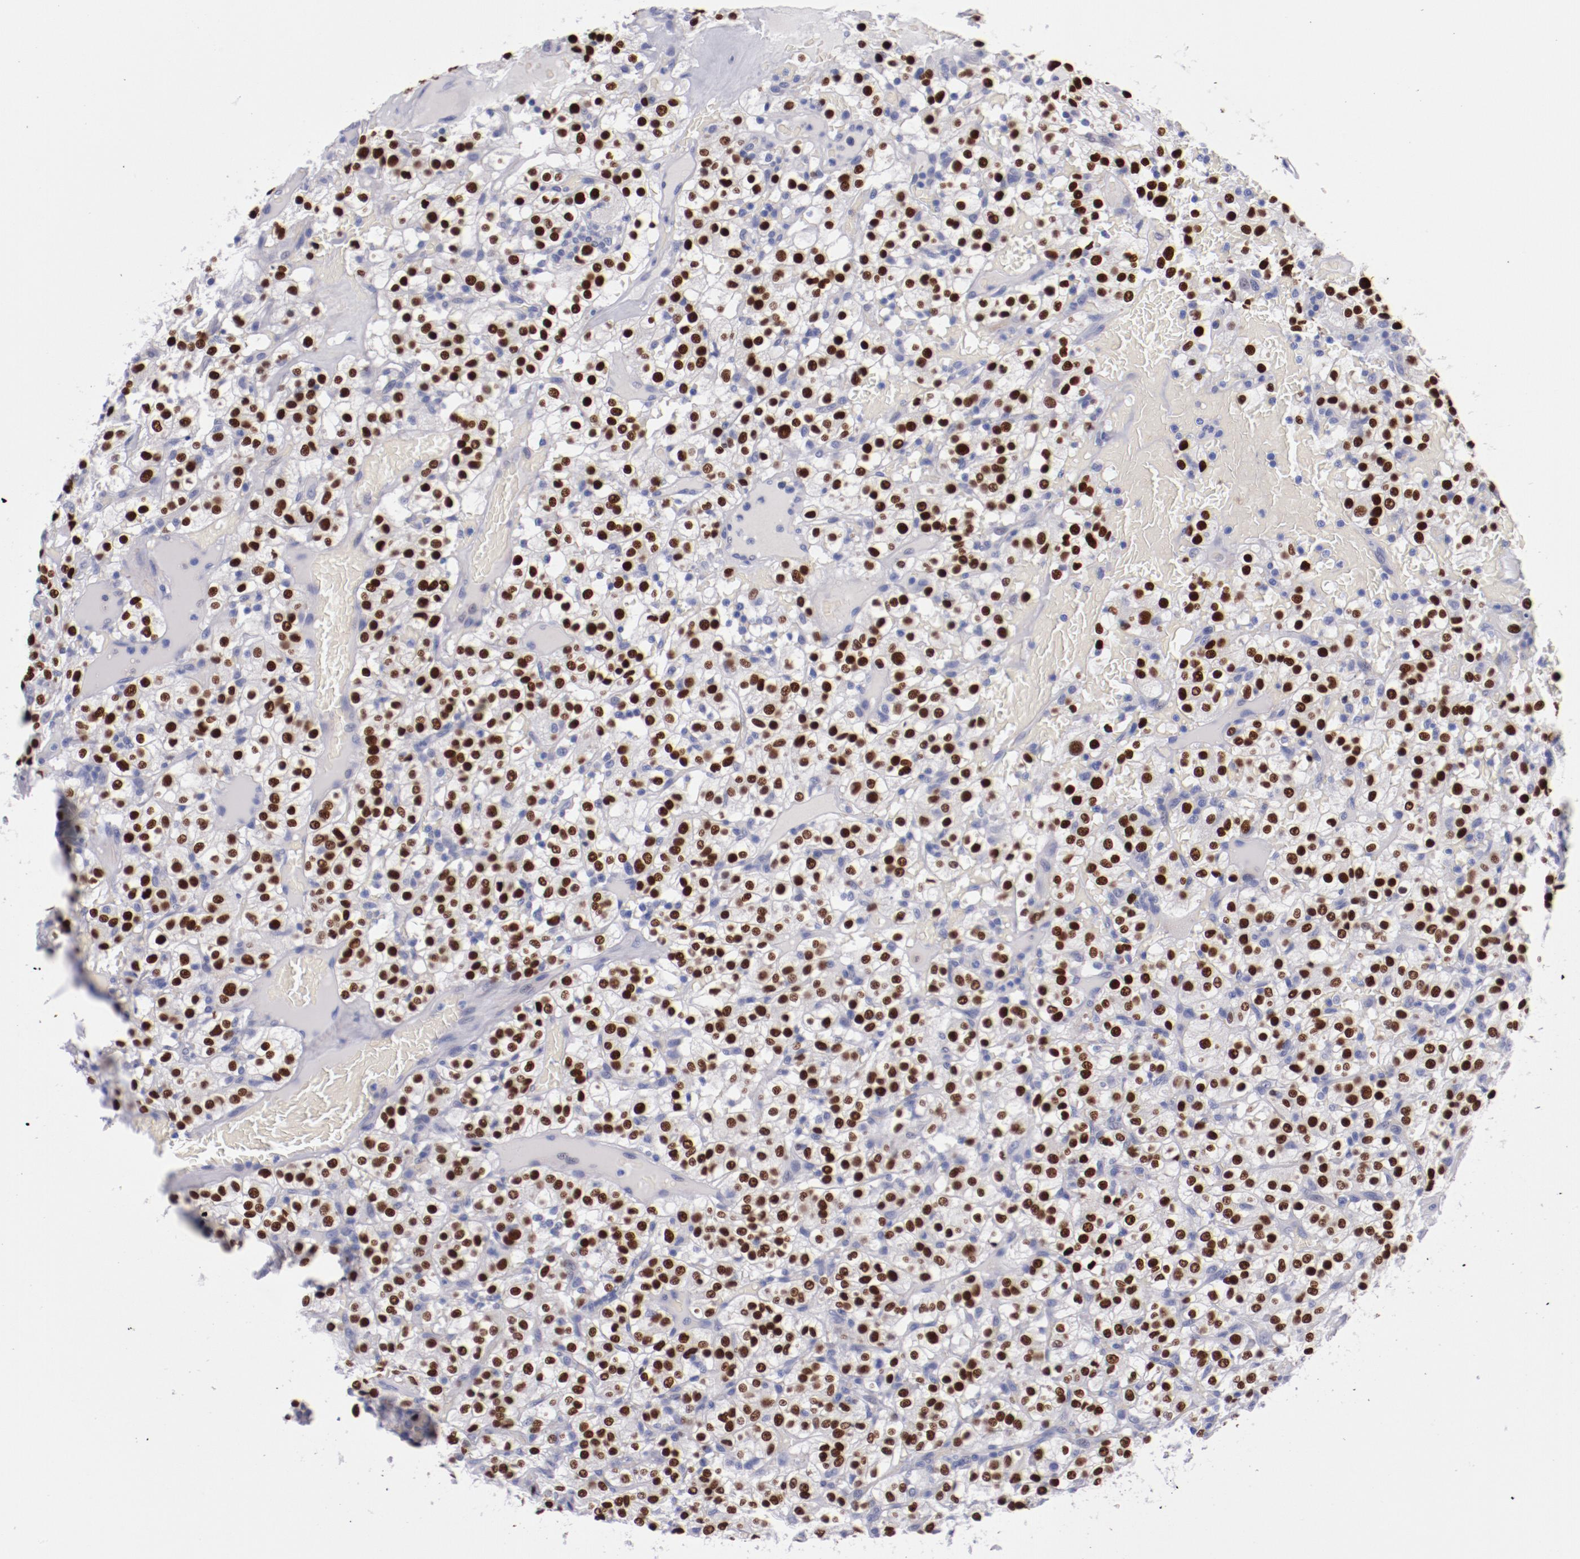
{"staining": {"intensity": "strong", "quantity": ">75%", "location": "nuclear"}, "tissue": "renal cancer", "cell_type": "Tumor cells", "image_type": "cancer", "snomed": [{"axis": "morphology", "description": "Normal tissue, NOS"}, {"axis": "morphology", "description": "Adenocarcinoma, NOS"}, {"axis": "topography", "description": "Kidney"}], "caption": "Protein staining by immunohistochemistry exhibits strong nuclear expression in about >75% of tumor cells in renal cancer (adenocarcinoma).", "gene": "HNF1B", "patient": {"sex": "female", "age": 72}}